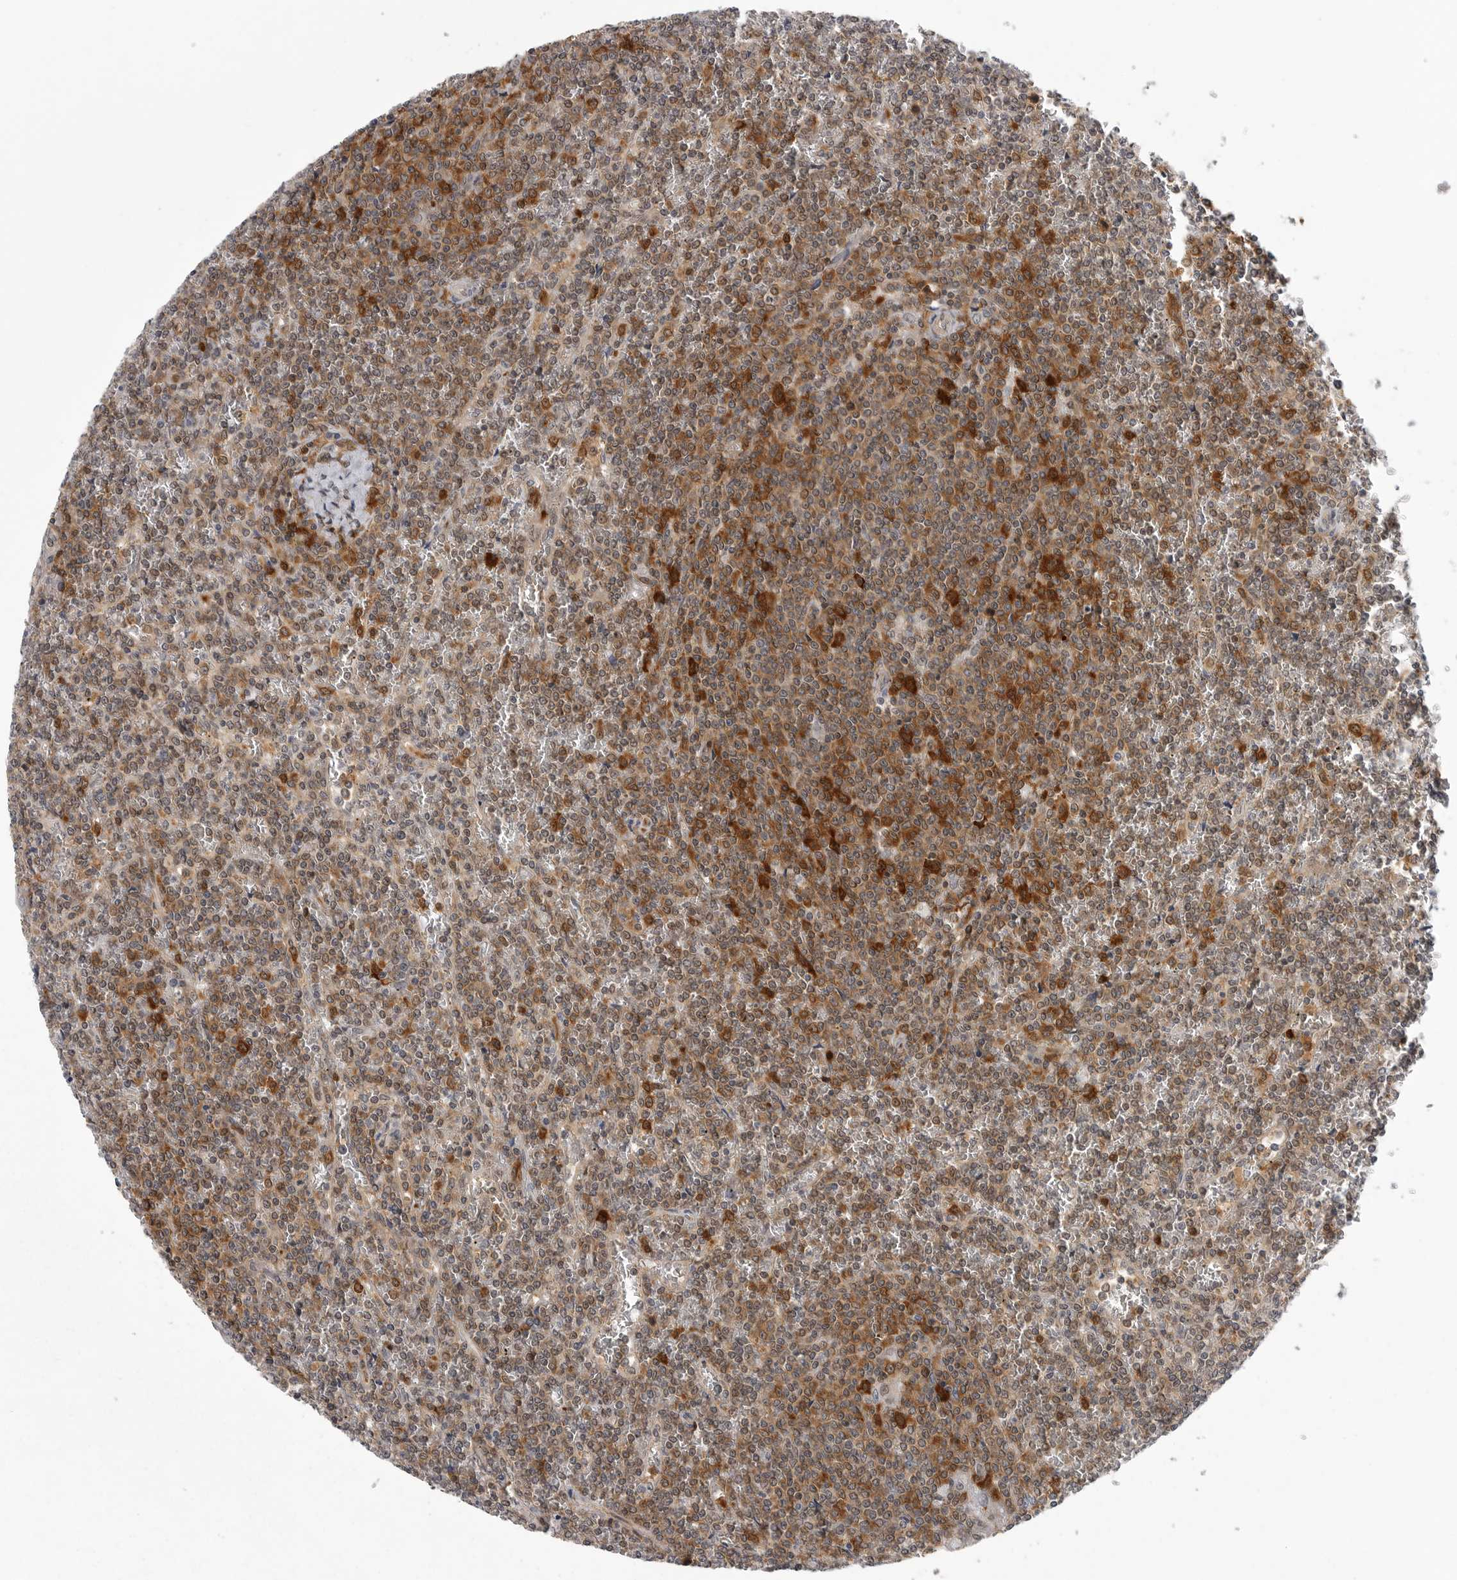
{"staining": {"intensity": "moderate", "quantity": ">75%", "location": "cytoplasmic/membranous,nuclear"}, "tissue": "lymphoma", "cell_type": "Tumor cells", "image_type": "cancer", "snomed": [{"axis": "morphology", "description": "Malignant lymphoma, non-Hodgkin's type, Low grade"}, {"axis": "topography", "description": "Spleen"}], "caption": "The photomicrograph demonstrates staining of lymphoma, revealing moderate cytoplasmic/membranous and nuclear protein expression (brown color) within tumor cells.", "gene": "CACYBP", "patient": {"sex": "female", "age": 19}}